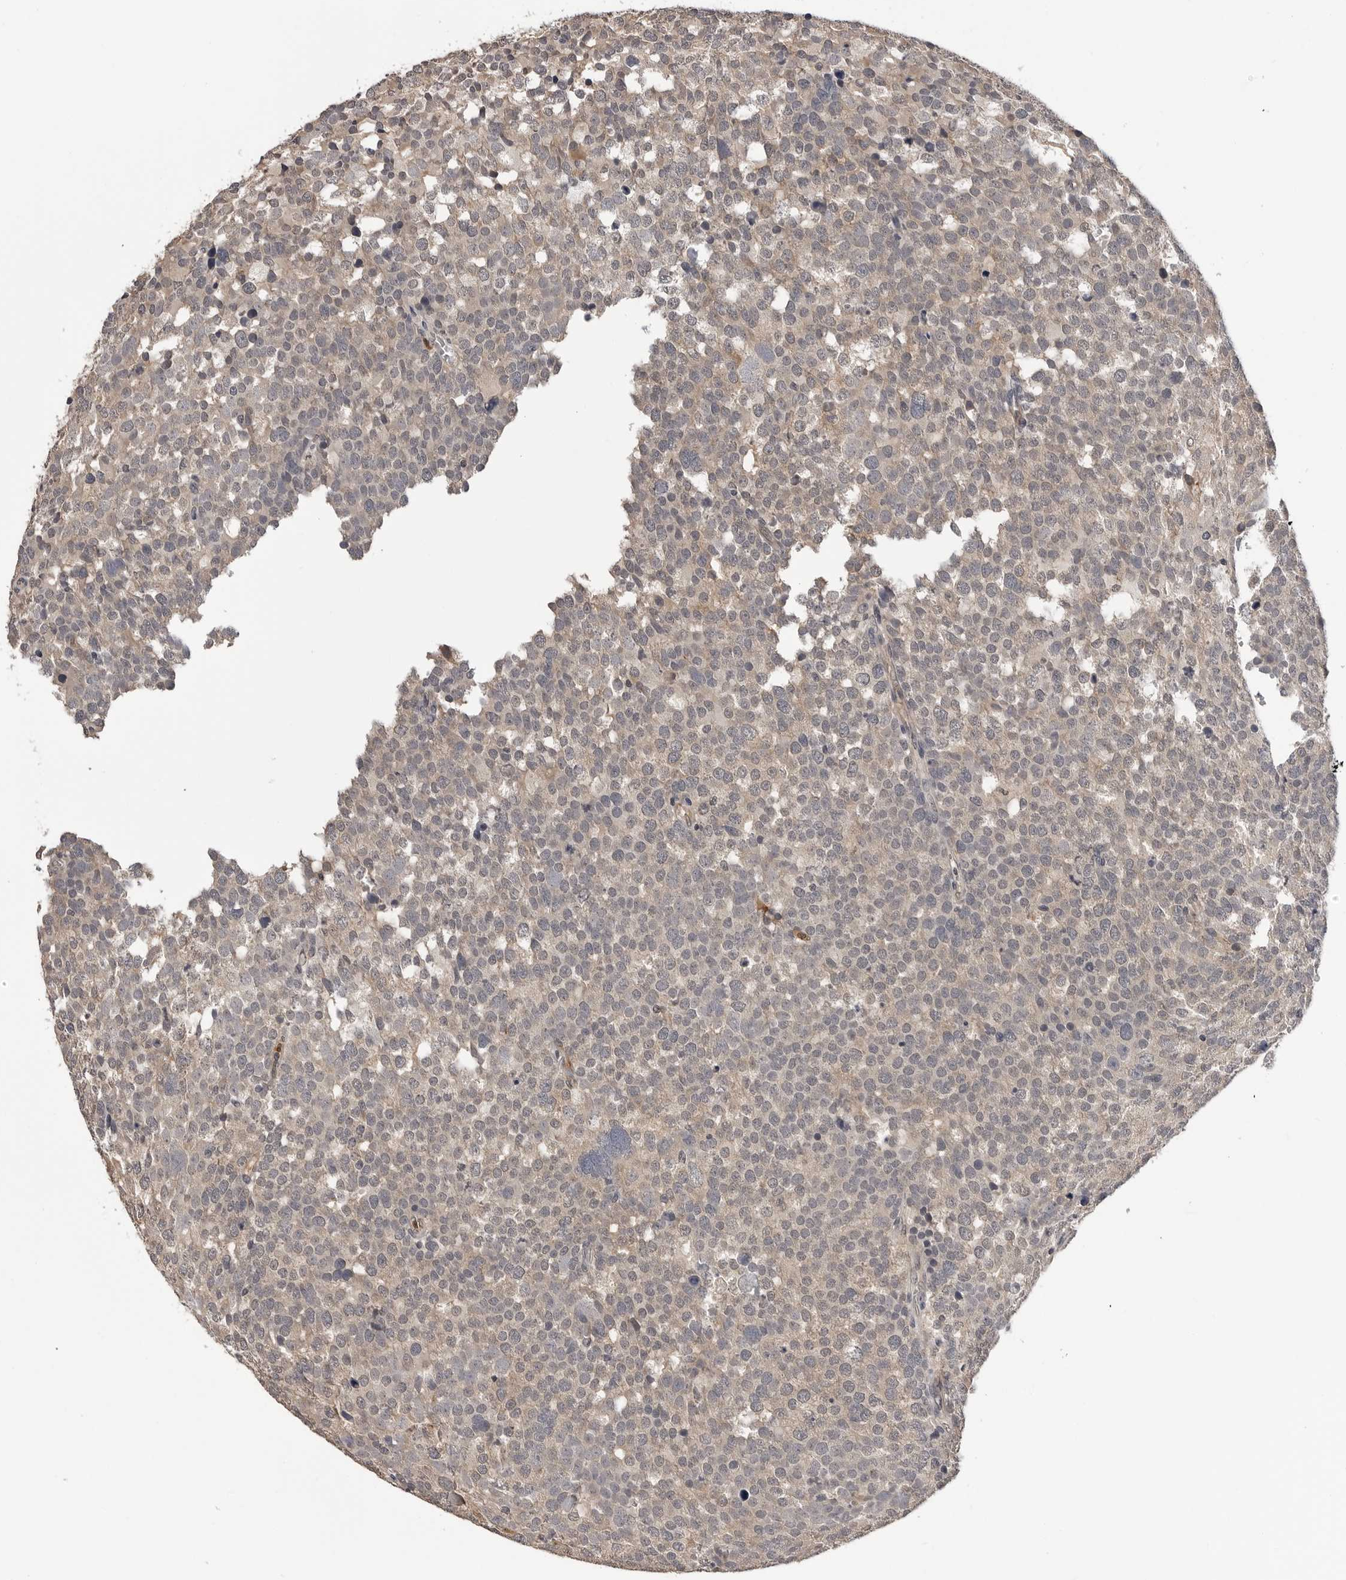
{"staining": {"intensity": "weak", "quantity": "25%-75%", "location": "cytoplasmic/membranous"}, "tissue": "testis cancer", "cell_type": "Tumor cells", "image_type": "cancer", "snomed": [{"axis": "morphology", "description": "Seminoma, NOS"}, {"axis": "topography", "description": "Testis"}], "caption": "Testis cancer (seminoma) stained for a protein (brown) shows weak cytoplasmic/membranous positive staining in about 25%-75% of tumor cells.", "gene": "TRMT13", "patient": {"sex": "male", "age": 71}}